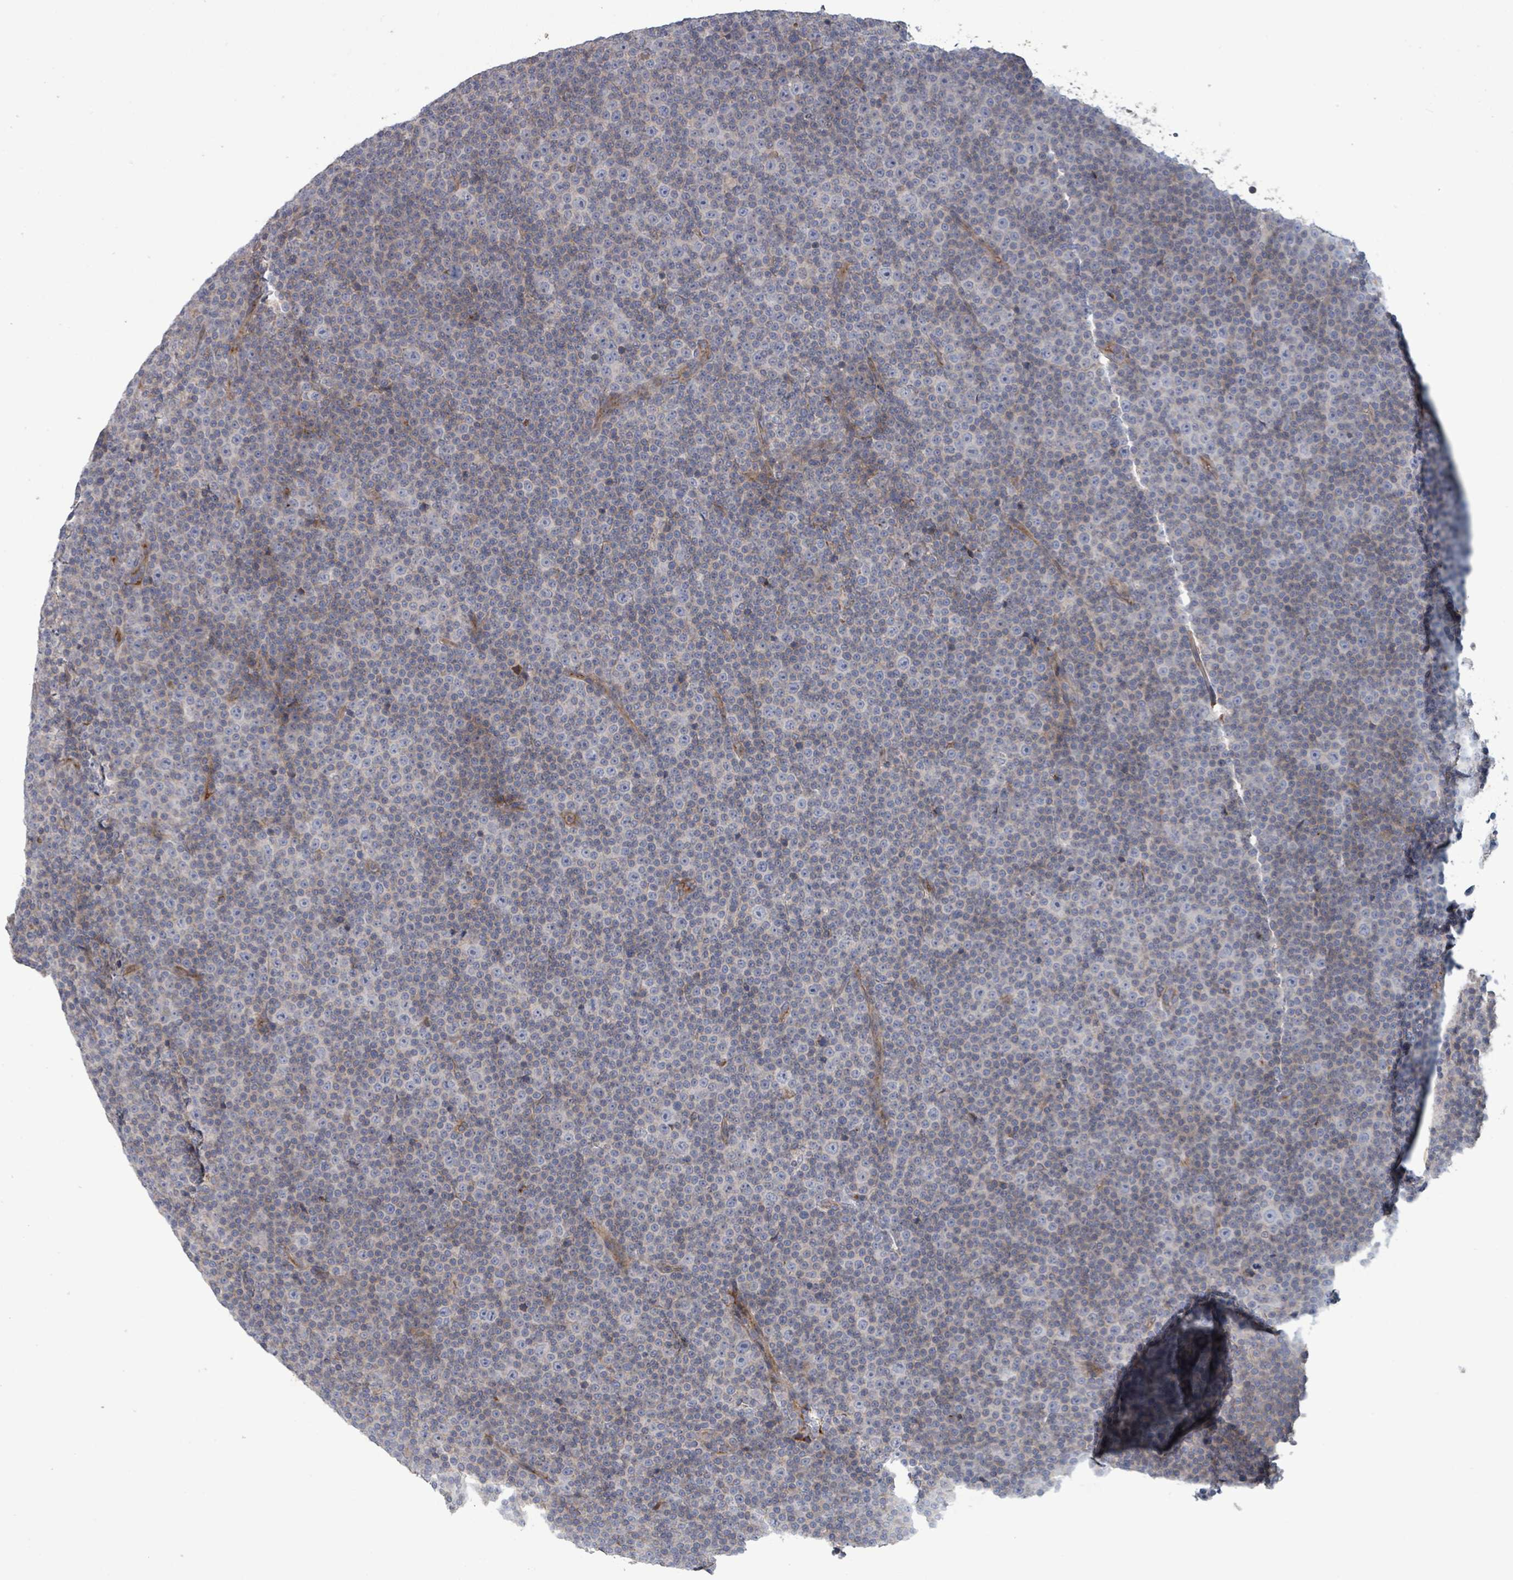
{"staining": {"intensity": "negative", "quantity": "none", "location": "none"}, "tissue": "lymphoma", "cell_type": "Tumor cells", "image_type": "cancer", "snomed": [{"axis": "morphology", "description": "Malignant lymphoma, non-Hodgkin's type, Low grade"}, {"axis": "topography", "description": "Lymph node"}], "caption": "An IHC photomicrograph of malignant lymphoma, non-Hodgkin's type (low-grade) is shown. There is no staining in tumor cells of malignant lymphoma, non-Hodgkin's type (low-grade).", "gene": "GRM8", "patient": {"sex": "female", "age": 67}}